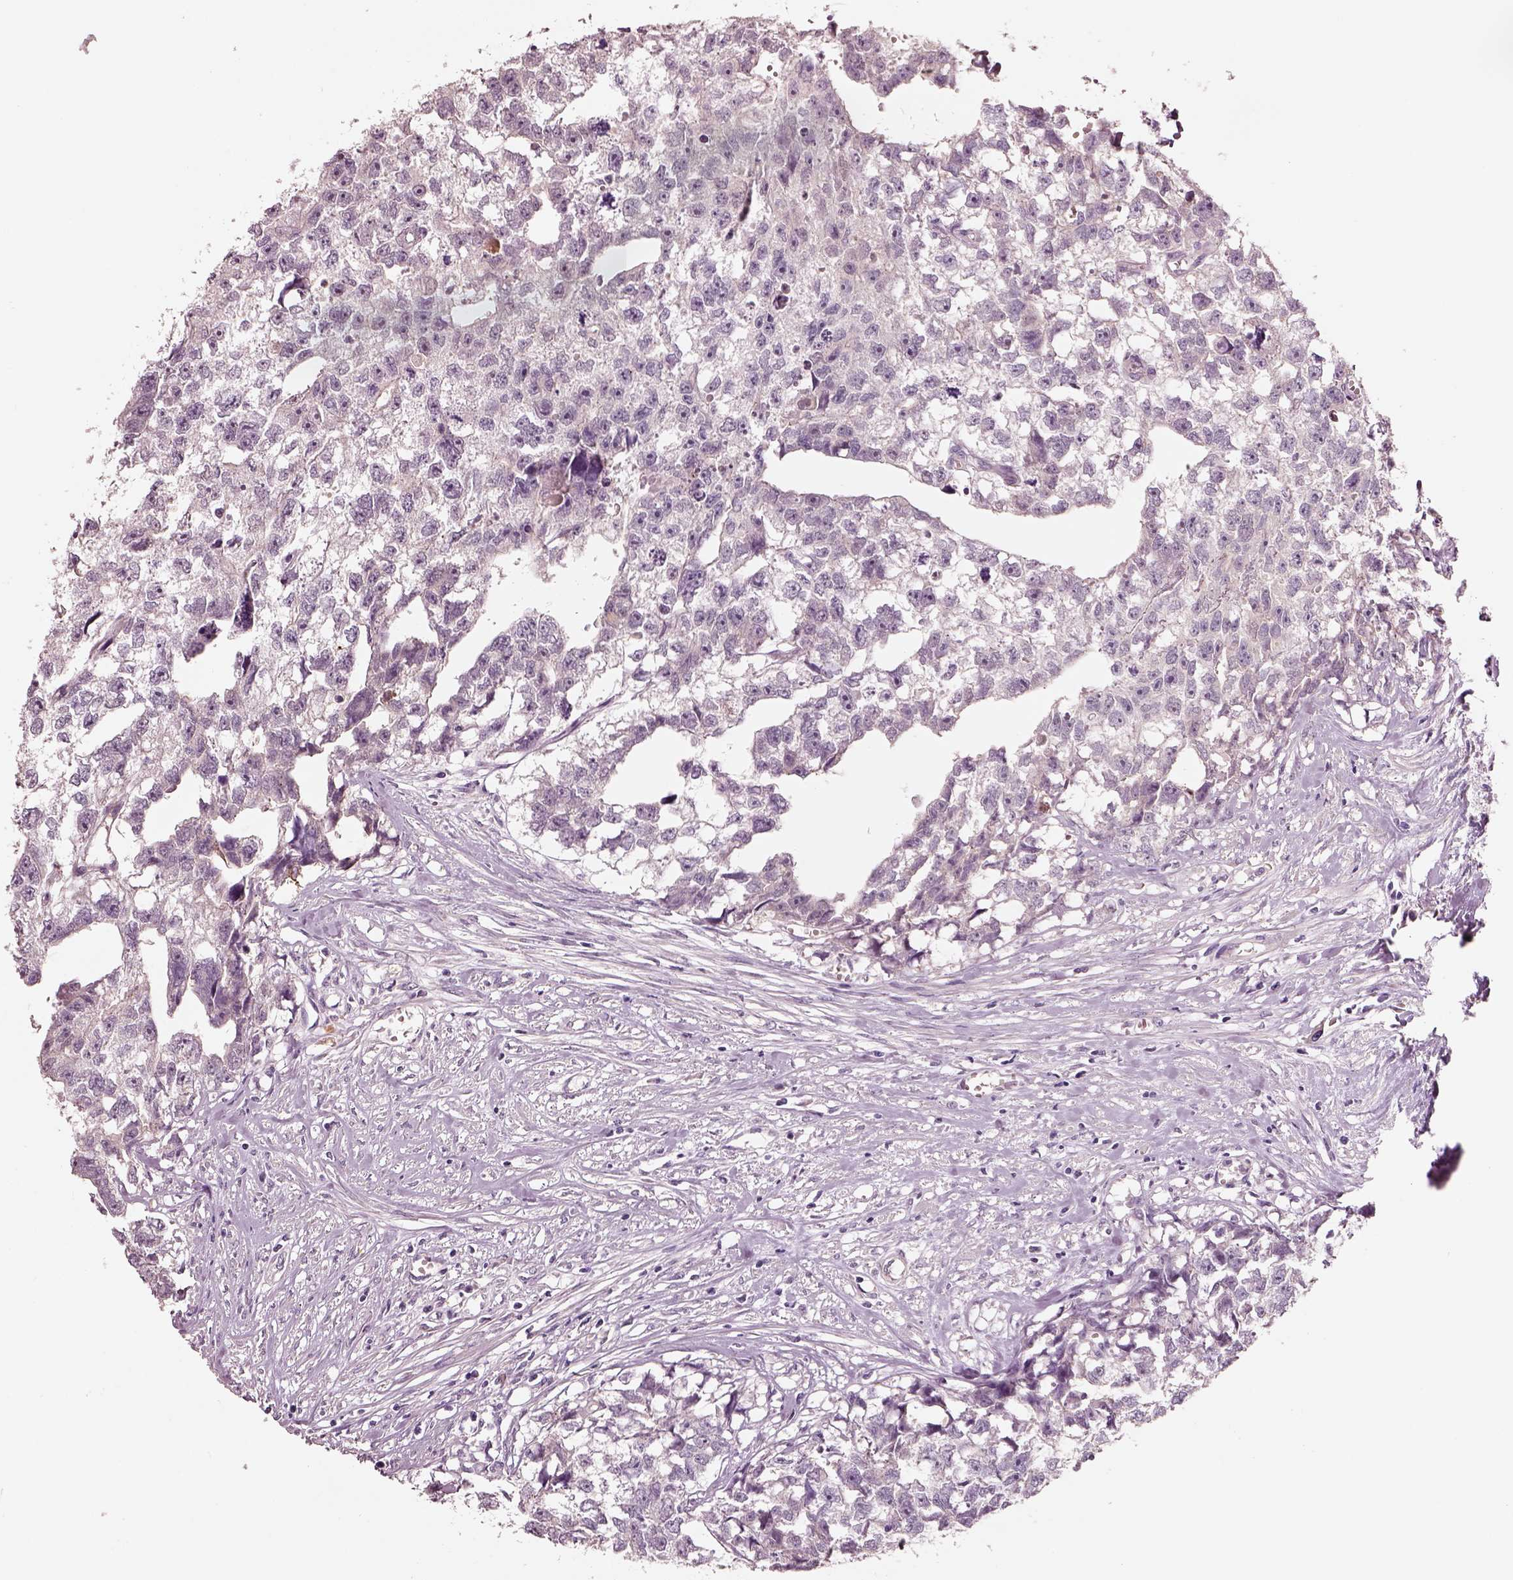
{"staining": {"intensity": "negative", "quantity": "none", "location": "none"}, "tissue": "testis cancer", "cell_type": "Tumor cells", "image_type": "cancer", "snomed": [{"axis": "morphology", "description": "Carcinoma, Embryonal, NOS"}, {"axis": "morphology", "description": "Teratoma, malignant, NOS"}, {"axis": "topography", "description": "Testis"}], "caption": "Immunohistochemistry histopathology image of human embryonal carcinoma (testis) stained for a protein (brown), which displays no expression in tumor cells.", "gene": "ELSPBP1", "patient": {"sex": "male", "age": 44}}